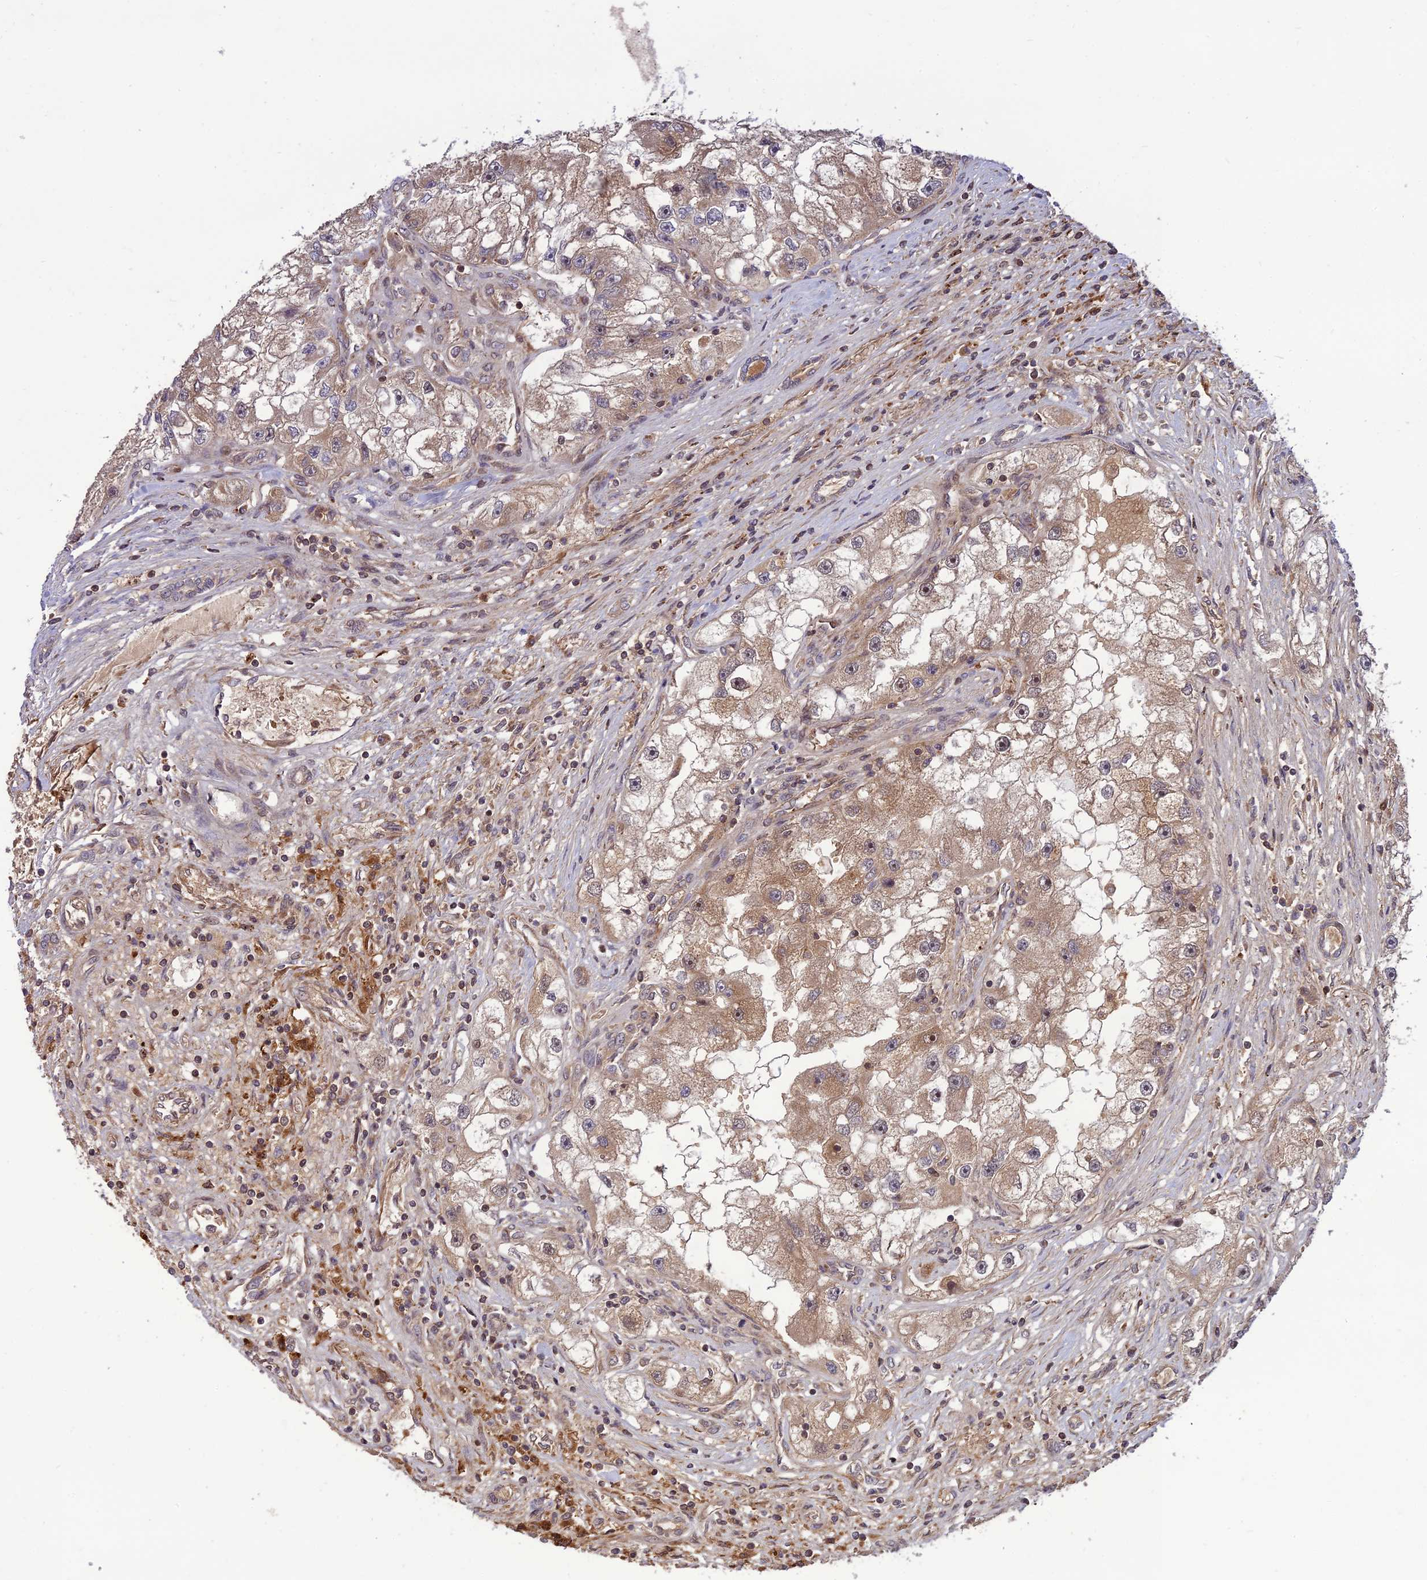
{"staining": {"intensity": "moderate", "quantity": "25%-75%", "location": "cytoplasmic/membranous"}, "tissue": "renal cancer", "cell_type": "Tumor cells", "image_type": "cancer", "snomed": [{"axis": "morphology", "description": "Adenocarcinoma, NOS"}, {"axis": "topography", "description": "Kidney"}], "caption": "A photomicrograph of renal cancer stained for a protein reveals moderate cytoplasmic/membranous brown staining in tumor cells. The staining is performed using DAB (3,3'-diaminobenzidine) brown chromogen to label protein expression. The nuclei are counter-stained blue using hematoxylin.", "gene": "NDUFC1", "patient": {"sex": "male", "age": 63}}